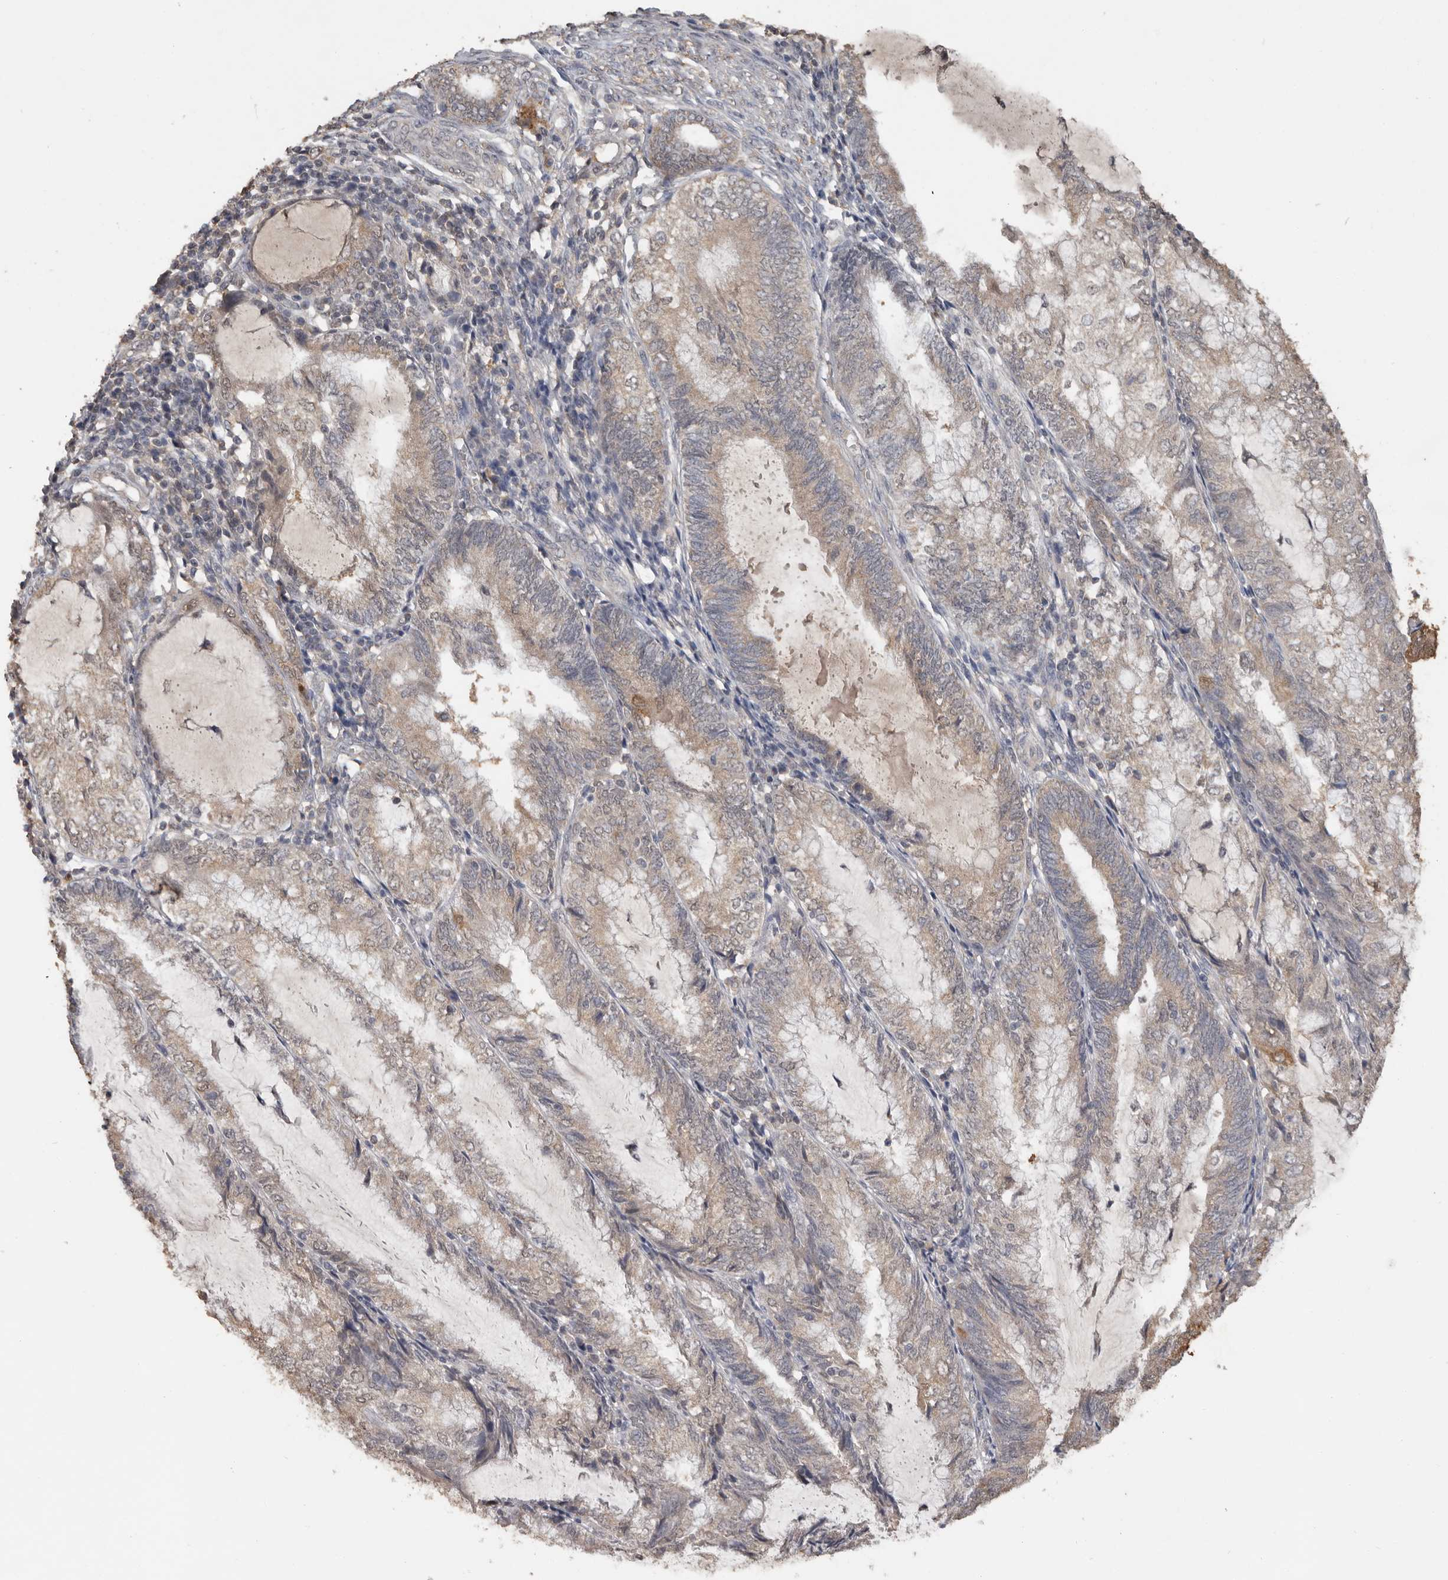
{"staining": {"intensity": "moderate", "quantity": "<25%", "location": "cytoplasmic/membranous"}, "tissue": "endometrial cancer", "cell_type": "Tumor cells", "image_type": "cancer", "snomed": [{"axis": "morphology", "description": "Adenocarcinoma, NOS"}, {"axis": "topography", "description": "Endometrium"}], "caption": "Moderate cytoplasmic/membranous staining is appreciated in approximately <25% of tumor cells in adenocarcinoma (endometrial).", "gene": "MTF1", "patient": {"sex": "female", "age": 81}}